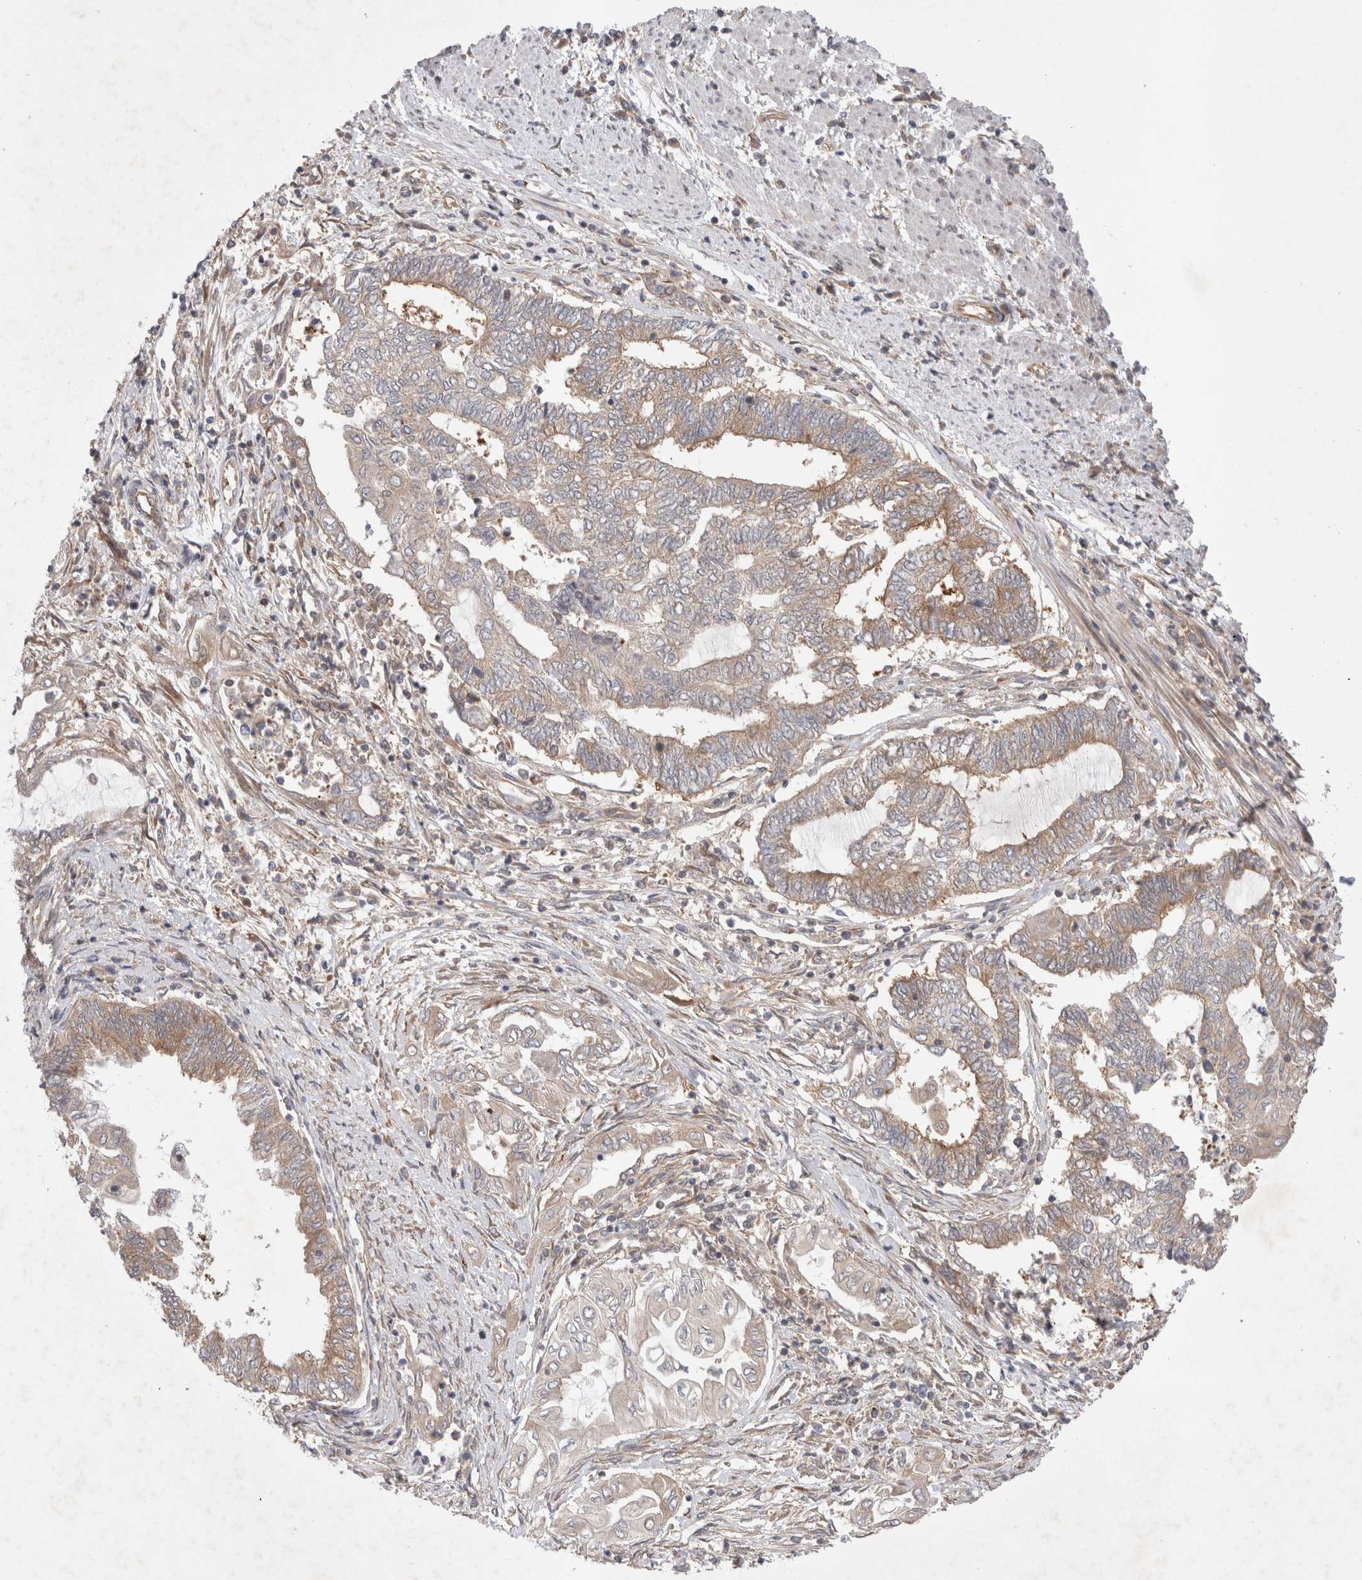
{"staining": {"intensity": "weak", "quantity": "25%-75%", "location": "cytoplasmic/membranous"}, "tissue": "endometrial cancer", "cell_type": "Tumor cells", "image_type": "cancer", "snomed": [{"axis": "morphology", "description": "Adenocarcinoma, NOS"}, {"axis": "topography", "description": "Uterus"}, {"axis": "topography", "description": "Endometrium"}], "caption": "DAB immunohistochemical staining of human endometrial adenocarcinoma exhibits weak cytoplasmic/membranous protein expression in approximately 25%-75% of tumor cells. The staining was performed using DAB (3,3'-diaminobenzidine), with brown indicating positive protein expression. Nuclei are stained blue with hematoxylin.", "gene": "EIF3E", "patient": {"sex": "female", "age": 70}}